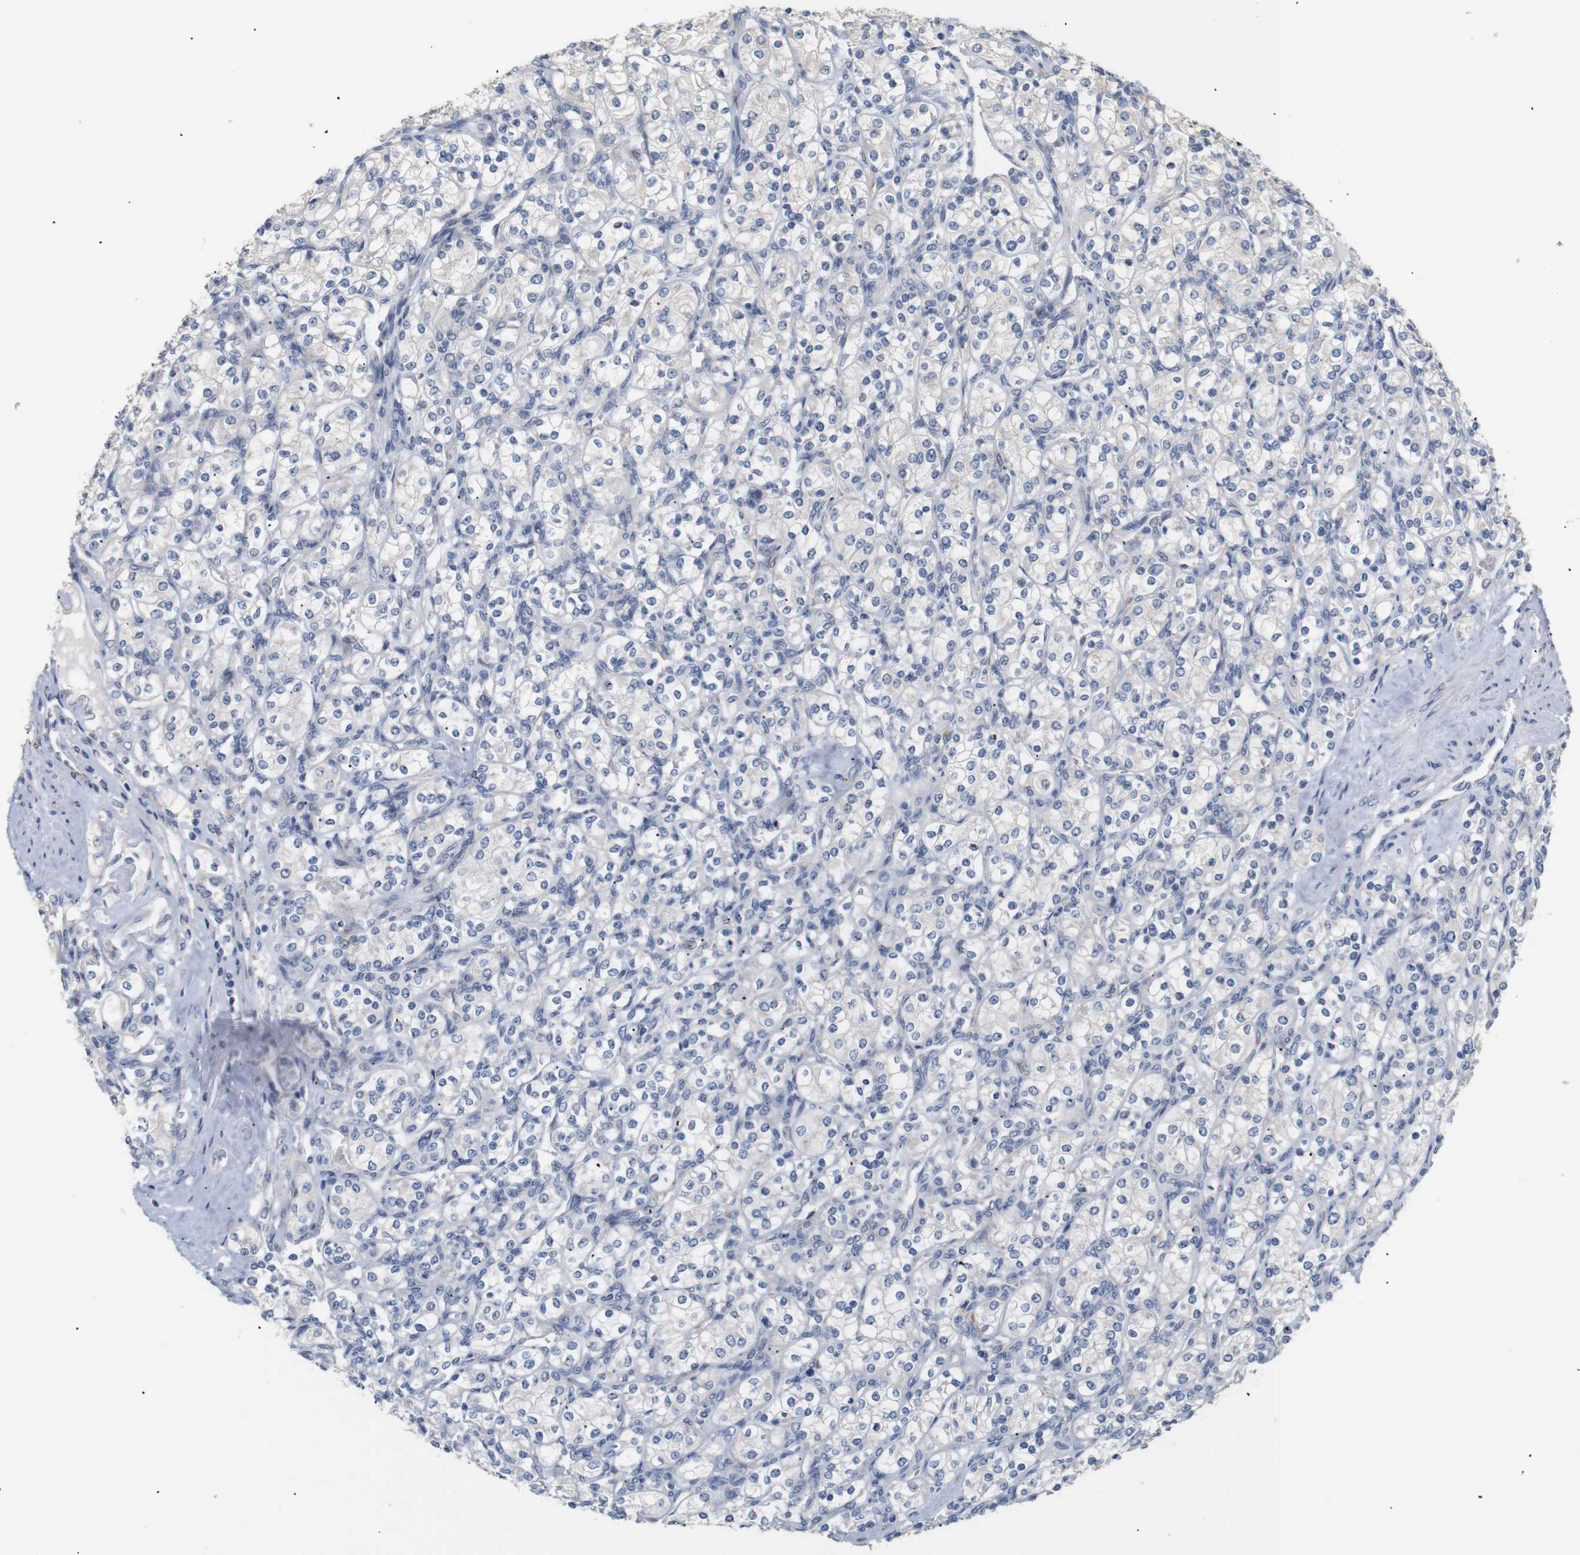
{"staining": {"intensity": "negative", "quantity": "none", "location": "none"}, "tissue": "renal cancer", "cell_type": "Tumor cells", "image_type": "cancer", "snomed": [{"axis": "morphology", "description": "Adenocarcinoma, NOS"}, {"axis": "topography", "description": "Kidney"}], "caption": "Immunohistochemical staining of renal adenocarcinoma shows no significant staining in tumor cells. Nuclei are stained in blue.", "gene": "TRIM5", "patient": {"sex": "male", "age": 77}}